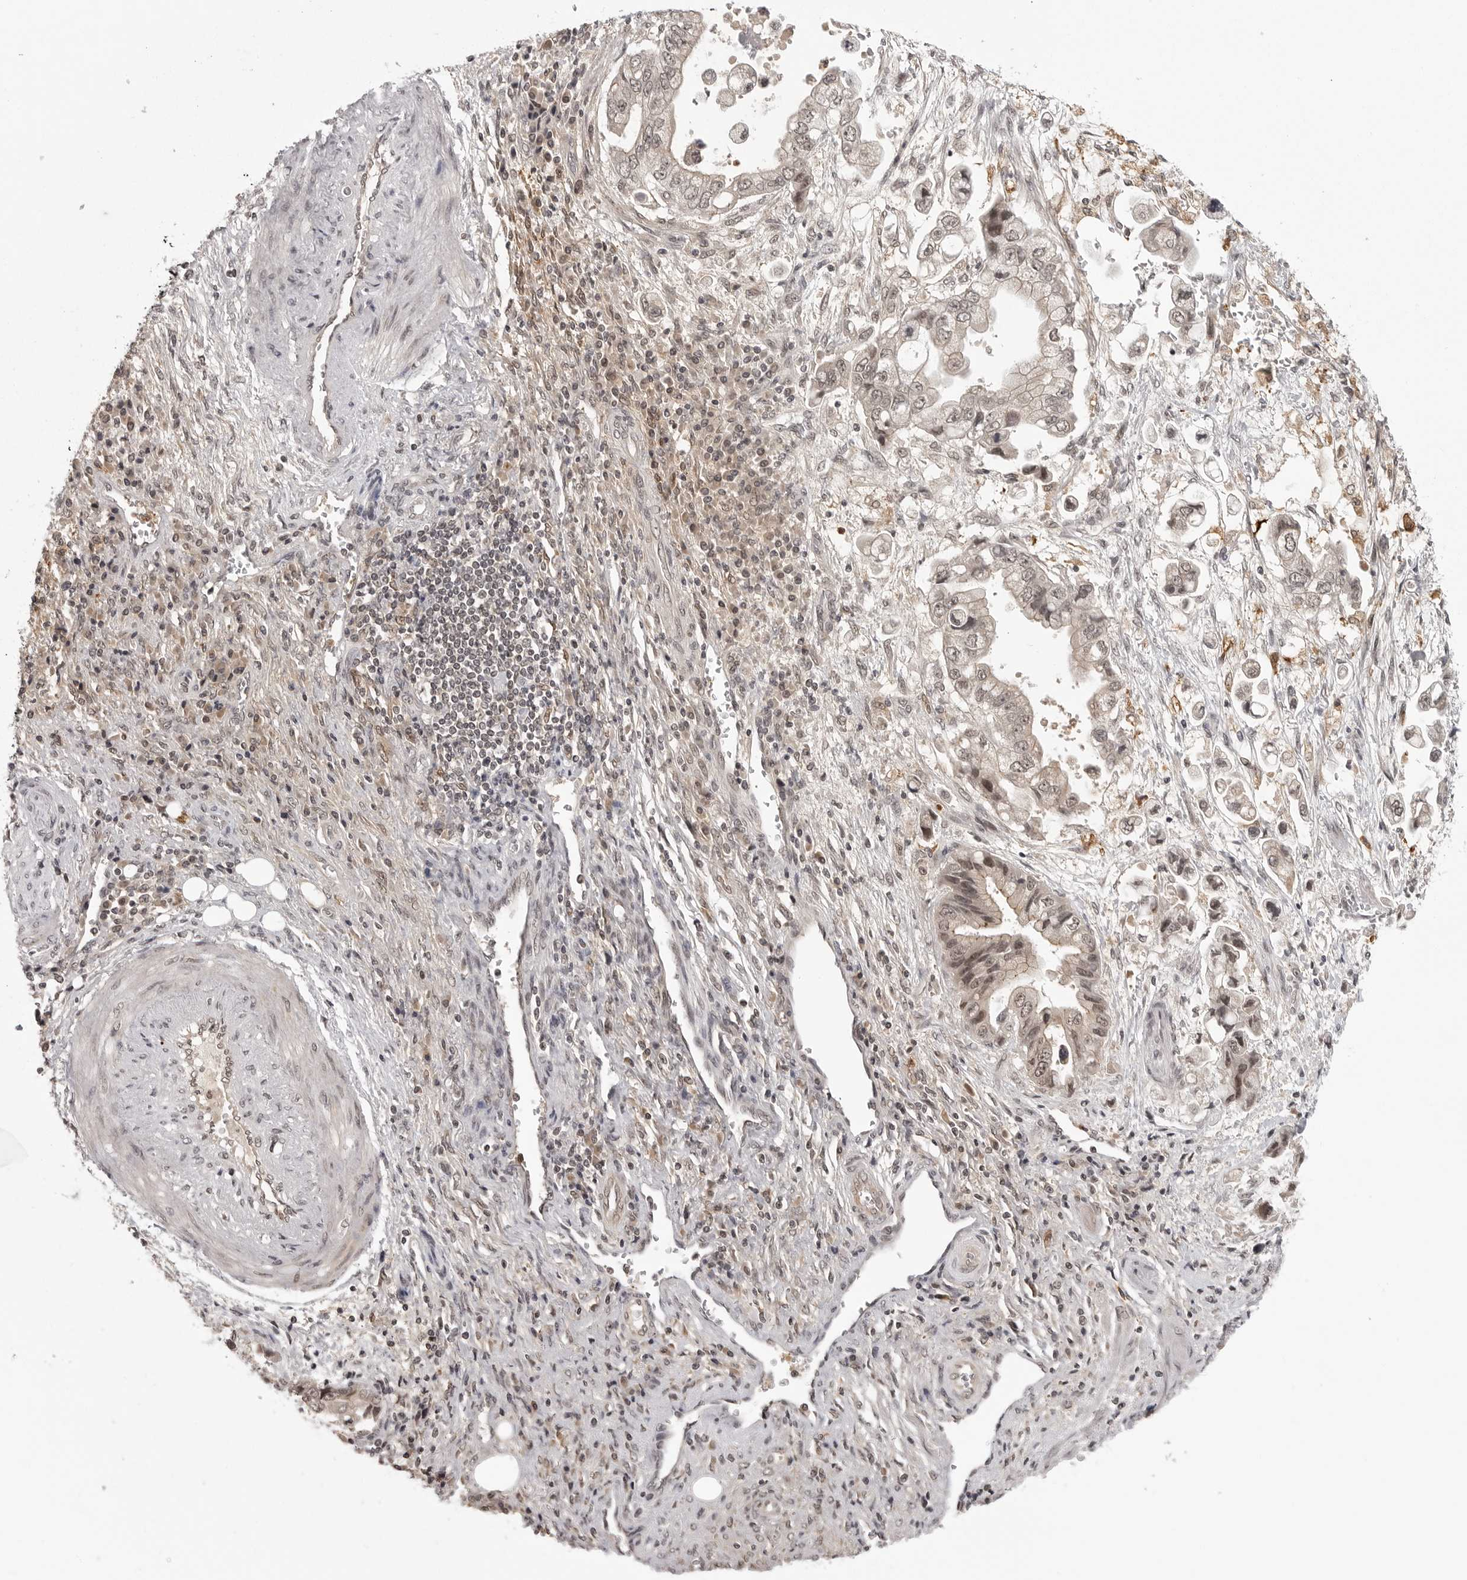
{"staining": {"intensity": "moderate", "quantity": "<25%", "location": "nuclear"}, "tissue": "stomach cancer", "cell_type": "Tumor cells", "image_type": "cancer", "snomed": [{"axis": "morphology", "description": "Adenocarcinoma, NOS"}, {"axis": "topography", "description": "Stomach"}], "caption": "Moderate nuclear staining is present in approximately <25% of tumor cells in adenocarcinoma (stomach). (brown staining indicates protein expression, while blue staining denotes nuclei).", "gene": "PEG3", "patient": {"sex": "male", "age": 62}}